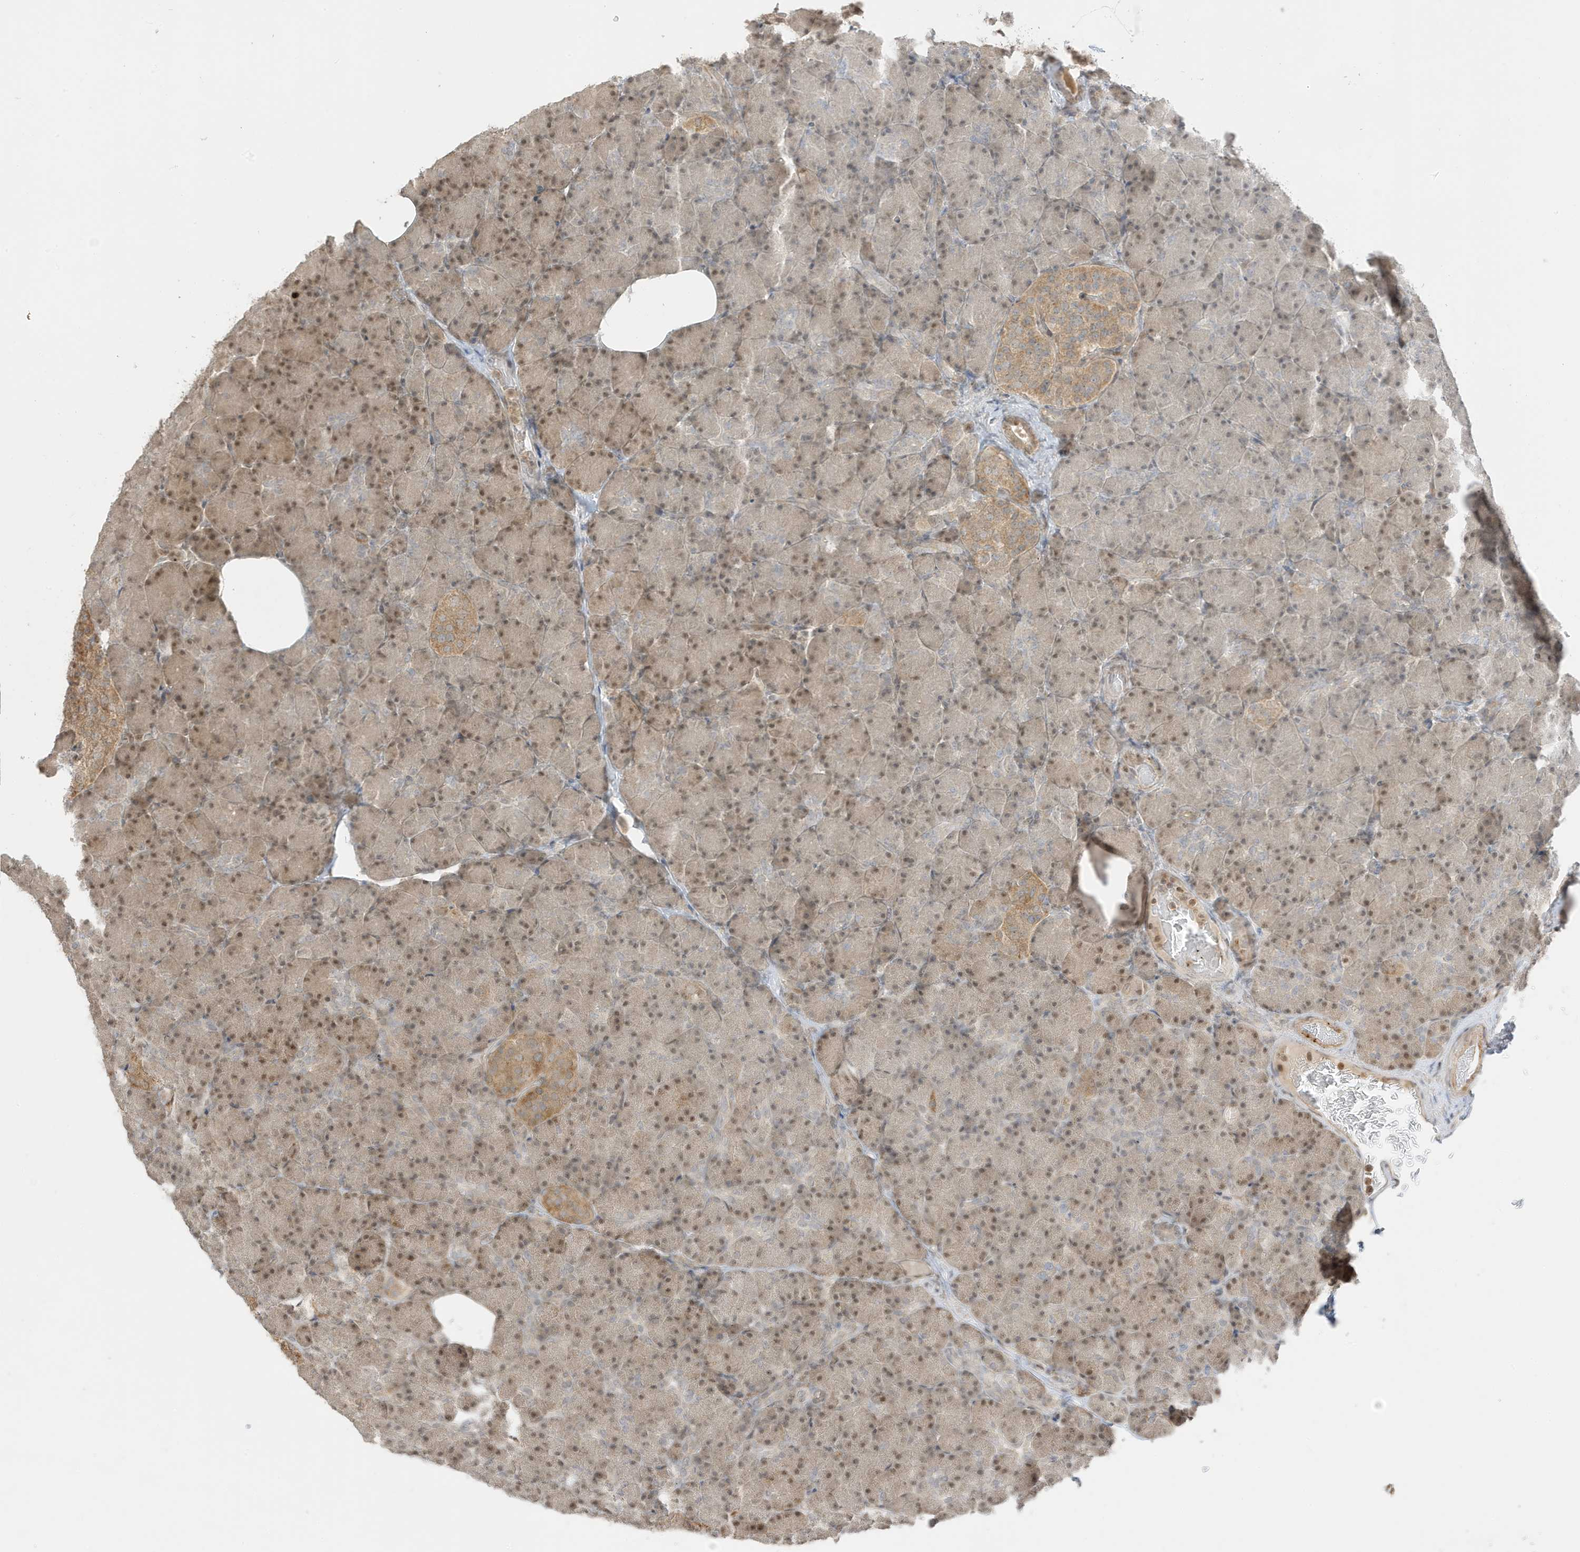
{"staining": {"intensity": "moderate", "quantity": "25%-75%", "location": "cytoplasmic/membranous,nuclear"}, "tissue": "pancreas", "cell_type": "Exocrine glandular cells", "image_type": "normal", "snomed": [{"axis": "morphology", "description": "Normal tissue, NOS"}, {"axis": "topography", "description": "Pancreas"}], "caption": "Pancreas stained with DAB (3,3'-diaminobenzidine) immunohistochemistry shows medium levels of moderate cytoplasmic/membranous,nuclear positivity in about 25%-75% of exocrine glandular cells. Using DAB (brown) and hematoxylin (blue) stains, captured at high magnification using brightfield microscopy.", "gene": "ZBTB41", "patient": {"sex": "female", "age": 43}}